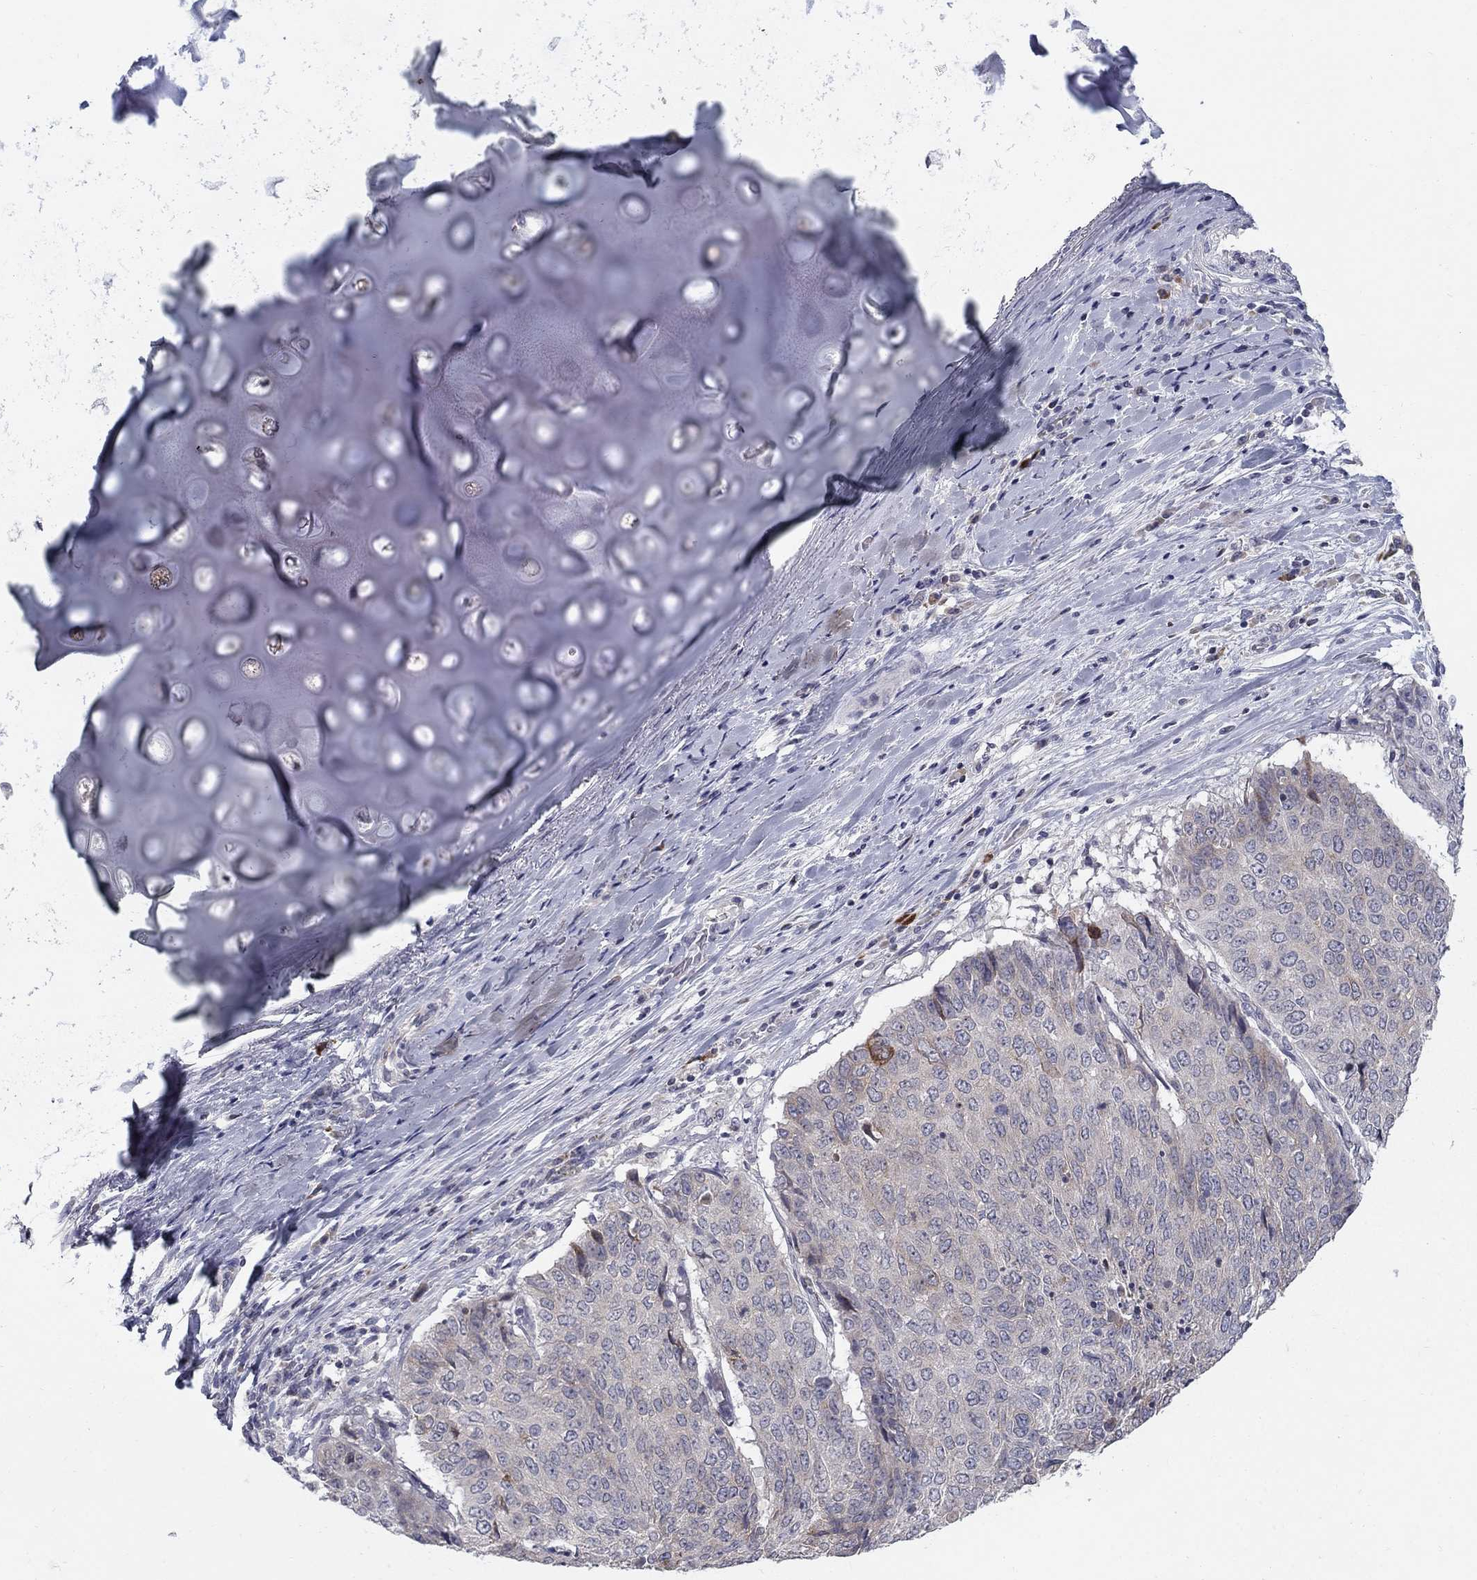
{"staining": {"intensity": "moderate", "quantity": "<25%", "location": "cytoplasmic/membranous"}, "tissue": "lung cancer", "cell_type": "Tumor cells", "image_type": "cancer", "snomed": [{"axis": "morphology", "description": "Normal tissue, NOS"}, {"axis": "morphology", "description": "Squamous cell carcinoma, NOS"}, {"axis": "topography", "description": "Bronchus"}, {"axis": "topography", "description": "Lung"}], "caption": "Protein staining of lung cancer (squamous cell carcinoma) tissue shows moderate cytoplasmic/membranous expression in approximately <25% of tumor cells.", "gene": "NTRK2", "patient": {"sex": "male", "age": 64}}